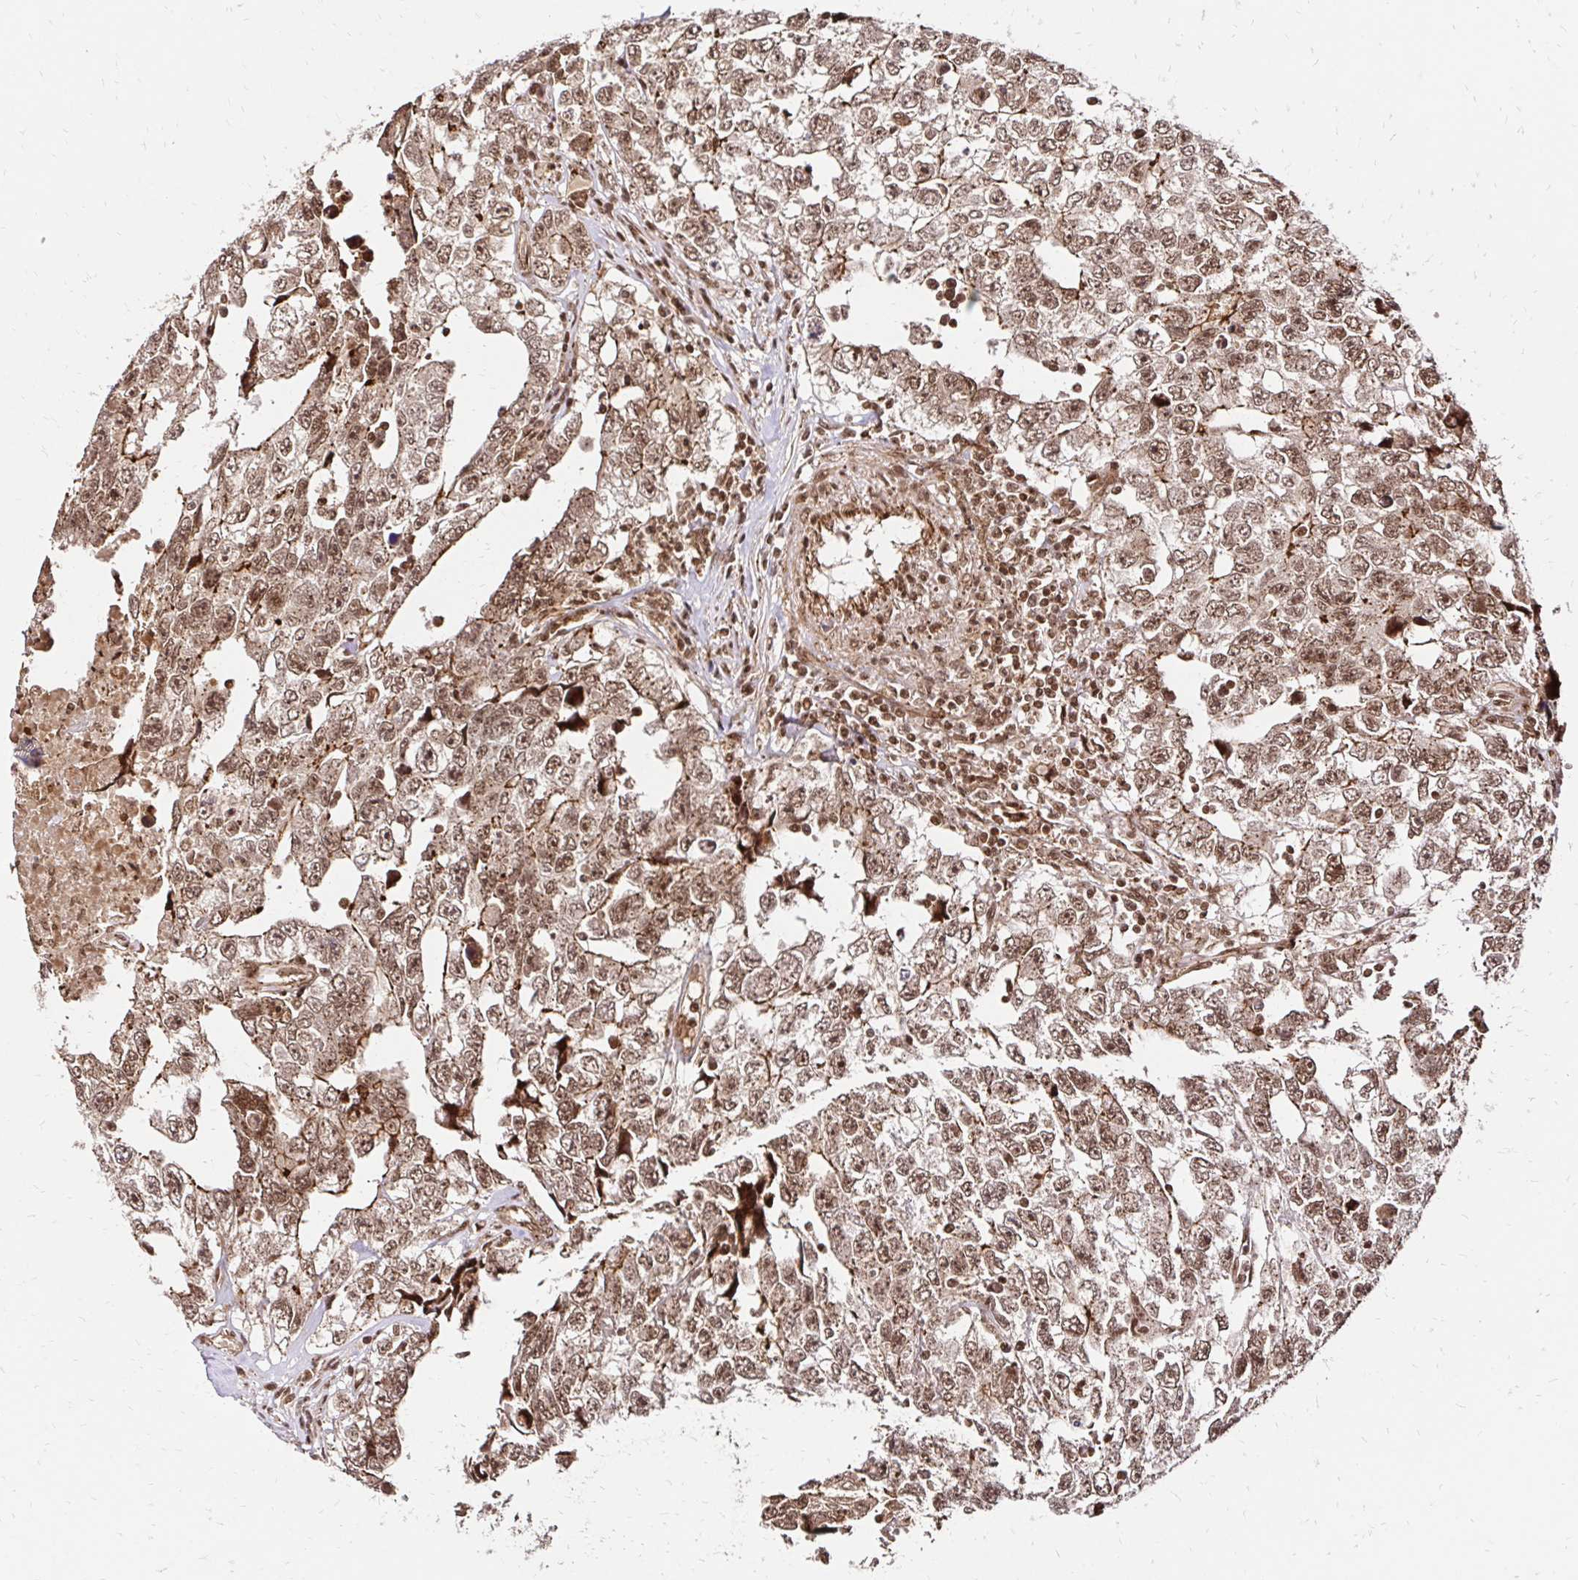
{"staining": {"intensity": "moderate", "quantity": ">75%", "location": "cytoplasmic/membranous,nuclear"}, "tissue": "testis cancer", "cell_type": "Tumor cells", "image_type": "cancer", "snomed": [{"axis": "morphology", "description": "Carcinoma, Embryonal, NOS"}, {"axis": "topography", "description": "Testis"}], "caption": "This is a histology image of immunohistochemistry (IHC) staining of testis cancer, which shows moderate expression in the cytoplasmic/membranous and nuclear of tumor cells.", "gene": "GLYR1", "patient": {"sex": "male", "age": 22}}